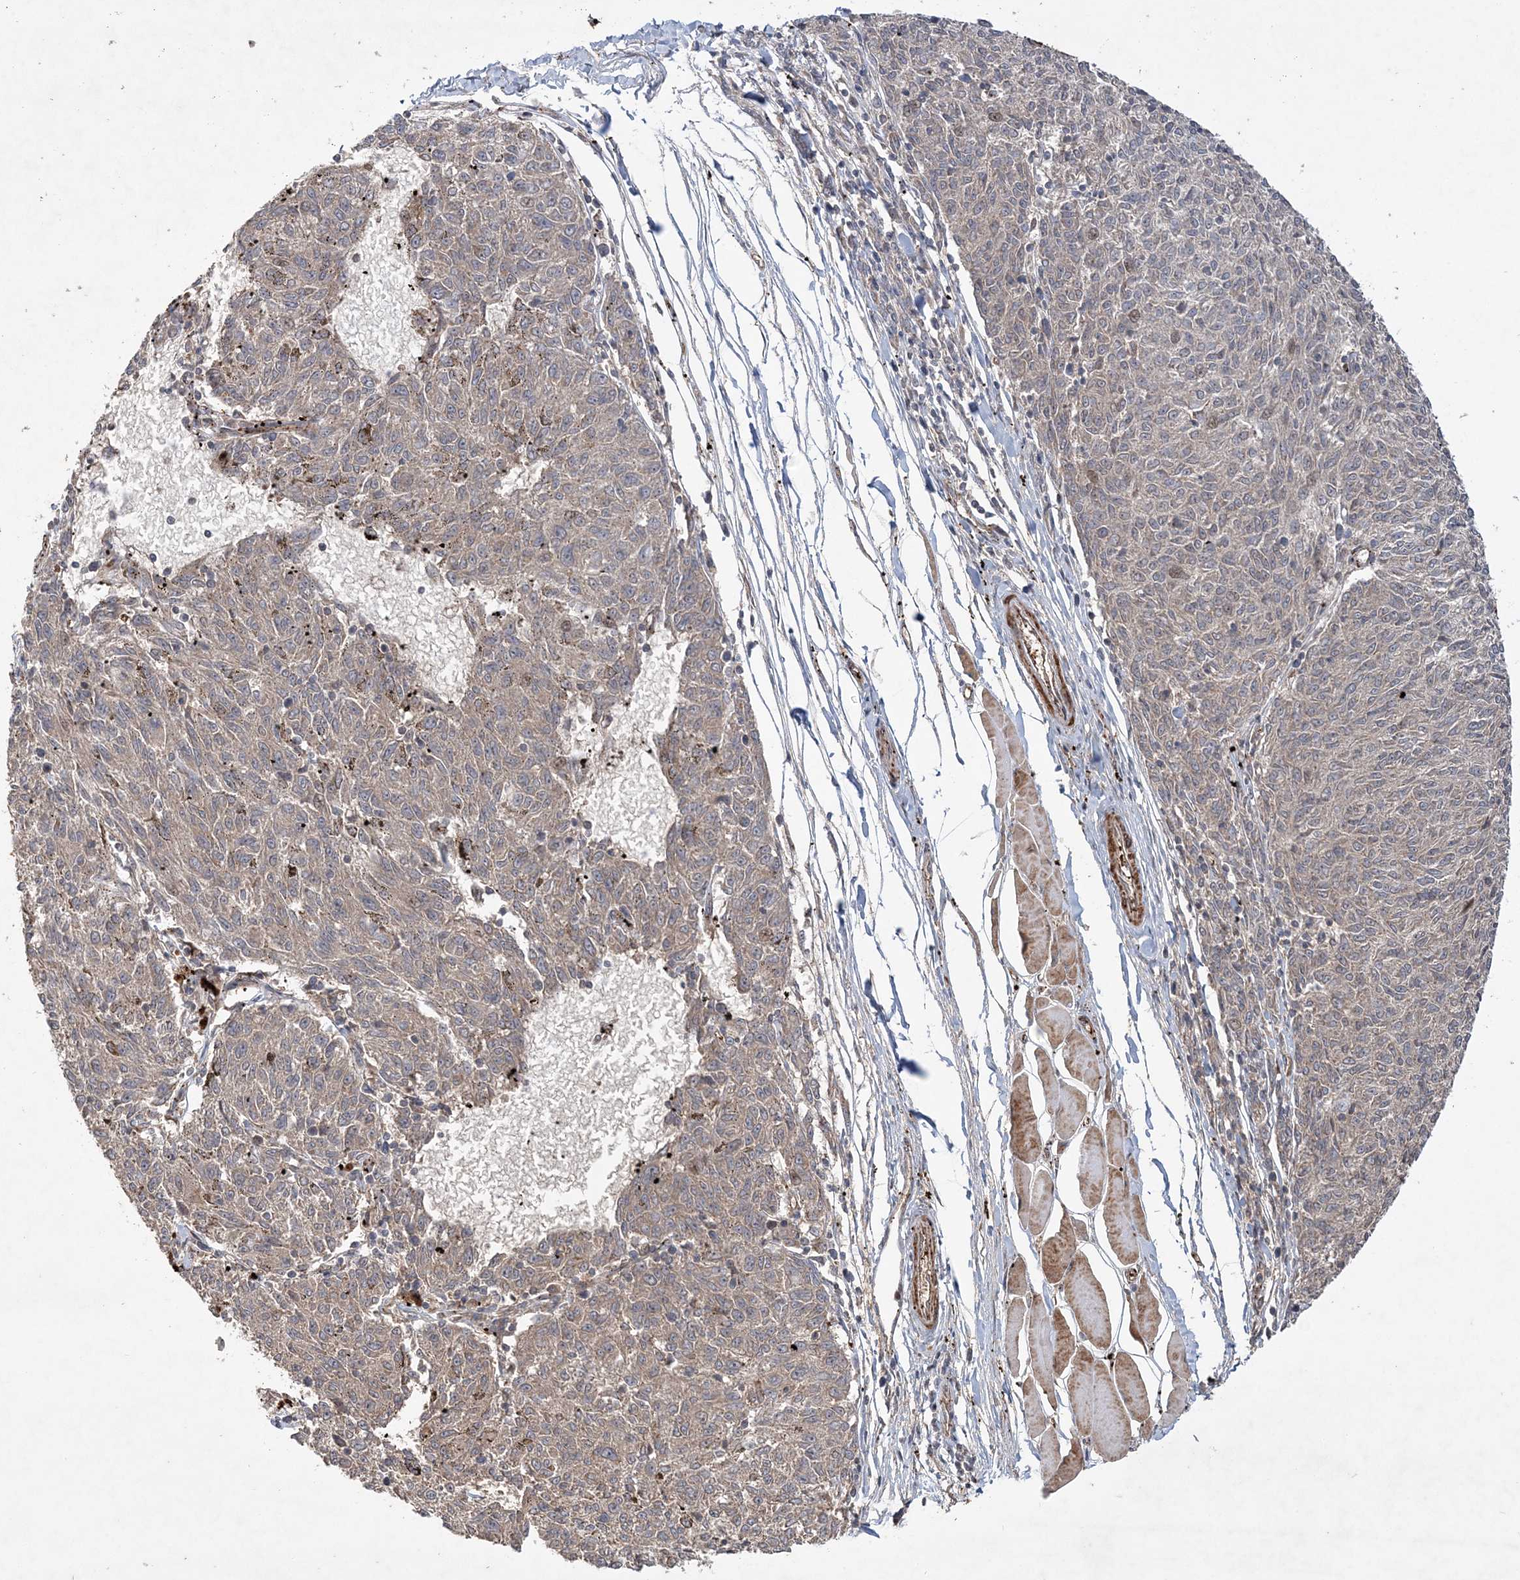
{"staining": {"intensity": "negative", "quantity": "none", "location": "none"}, "tissue": "melanoma", "cell_type": "Tumor cells", "image_type": "cancer", "snomed": [{"axis": "morphology", "description": "Malignant melanoma, NOS"}, {"axis": "topography", "description": "Skin"}], "caption": "Tumor cells are negative for protein expression in human malignant melanoma. The staining was performed using DAB (3,3'-diaminobenzidine) to visualize the protein expression in brown, while the nuclei were stained in blue with hematoxylin (Magnification: 20x).", "gene": "UBTD2", "patient": {"sex": "female", "age": 72}}